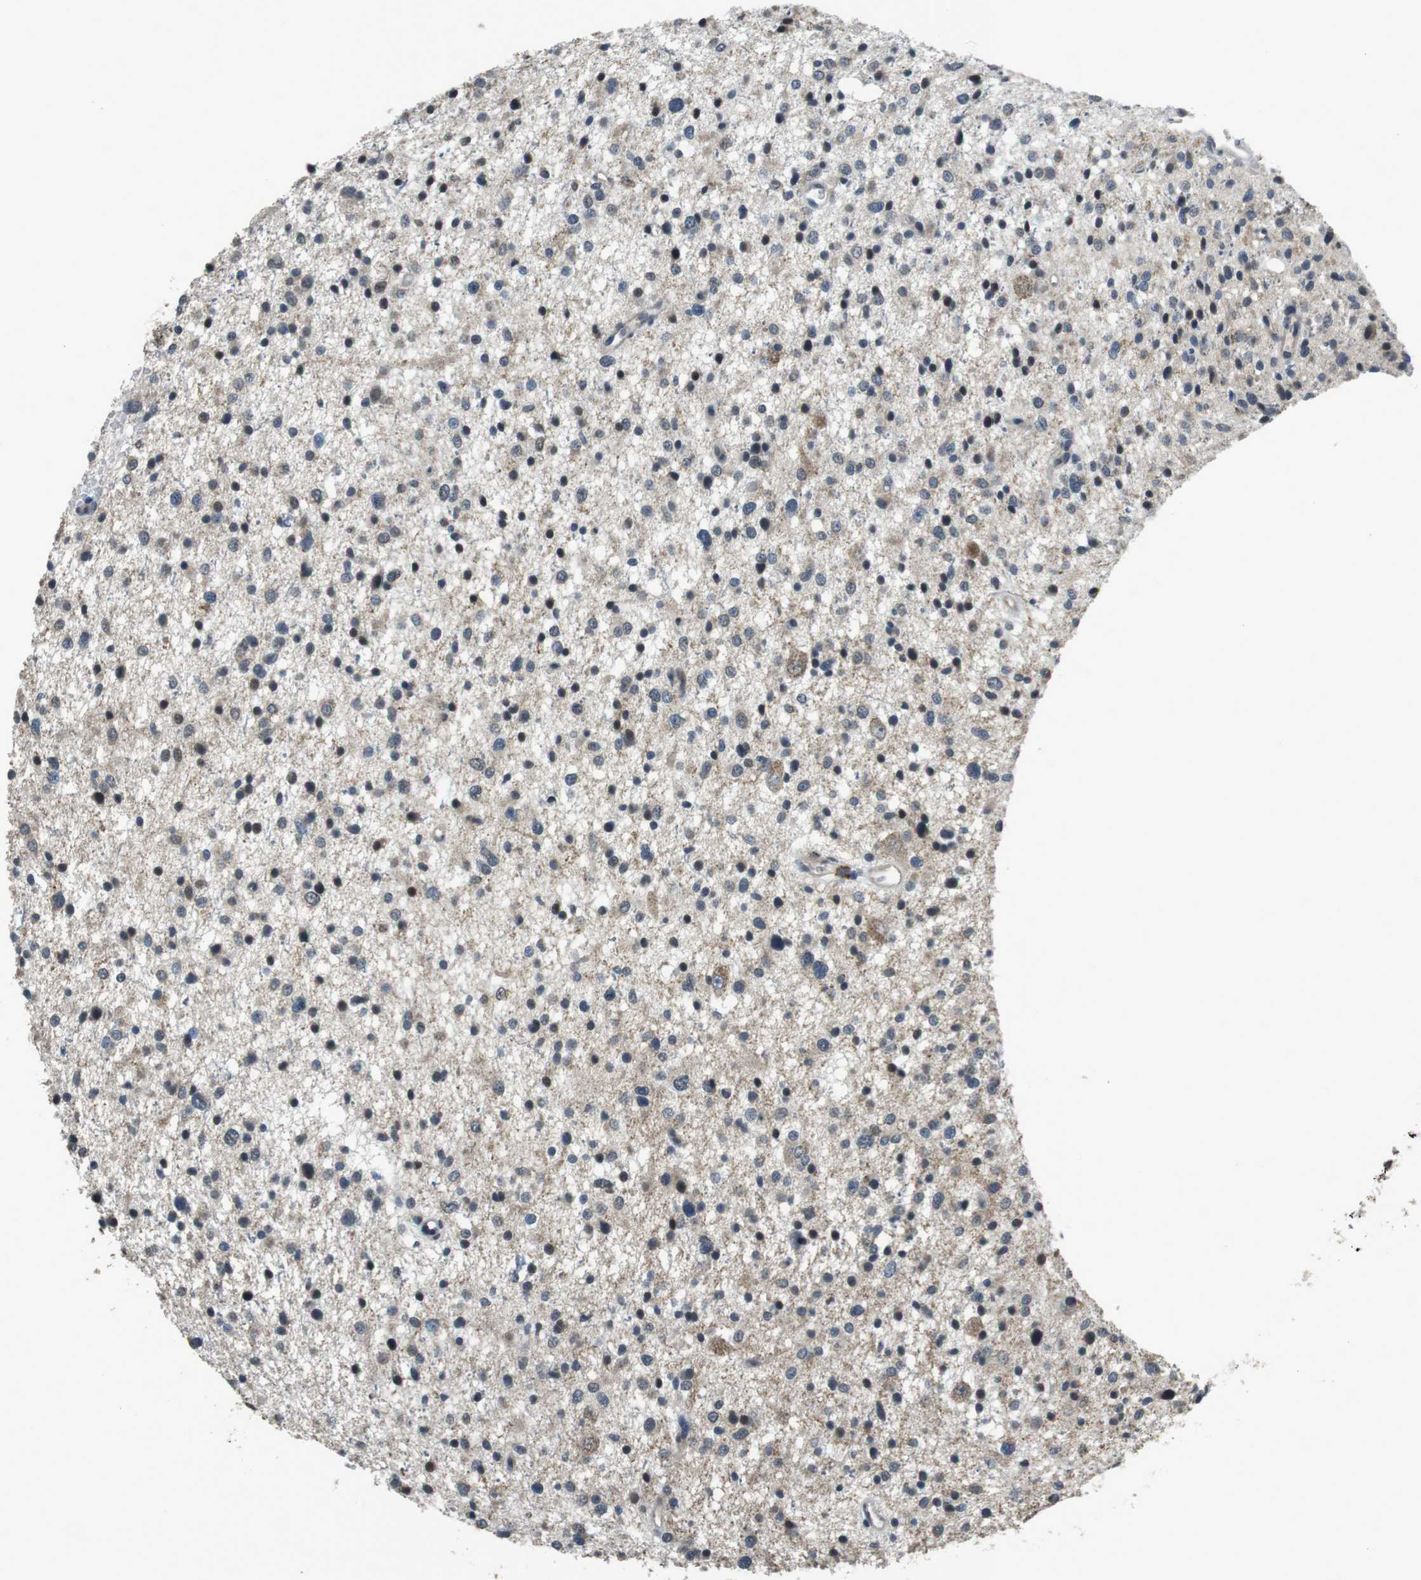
{"staining": {"intensity": "weak", "quantity": "<25%", "location": "nuclear"}, "tissue": "glioma", "cell_type": "Tumor cells", "image_type": "cancer", "snomed": [{"axis": "morphology", "description": "Glioma, malignant, Low grade"}, {"axis": "topography", "description": "Brain"}], "caption": "An immunohistochemistry (IHC) image of glioma is shown. There is no staining in tumor cells of glioma. (Stains: DAB (3,3'-diaminobenzidine) IHC with hematoxylin counter stain, Microscopy: brightfield microscopy at high magnification).", "gene": "CLDN7", "patient": {"sex": "female", "age": 37}}